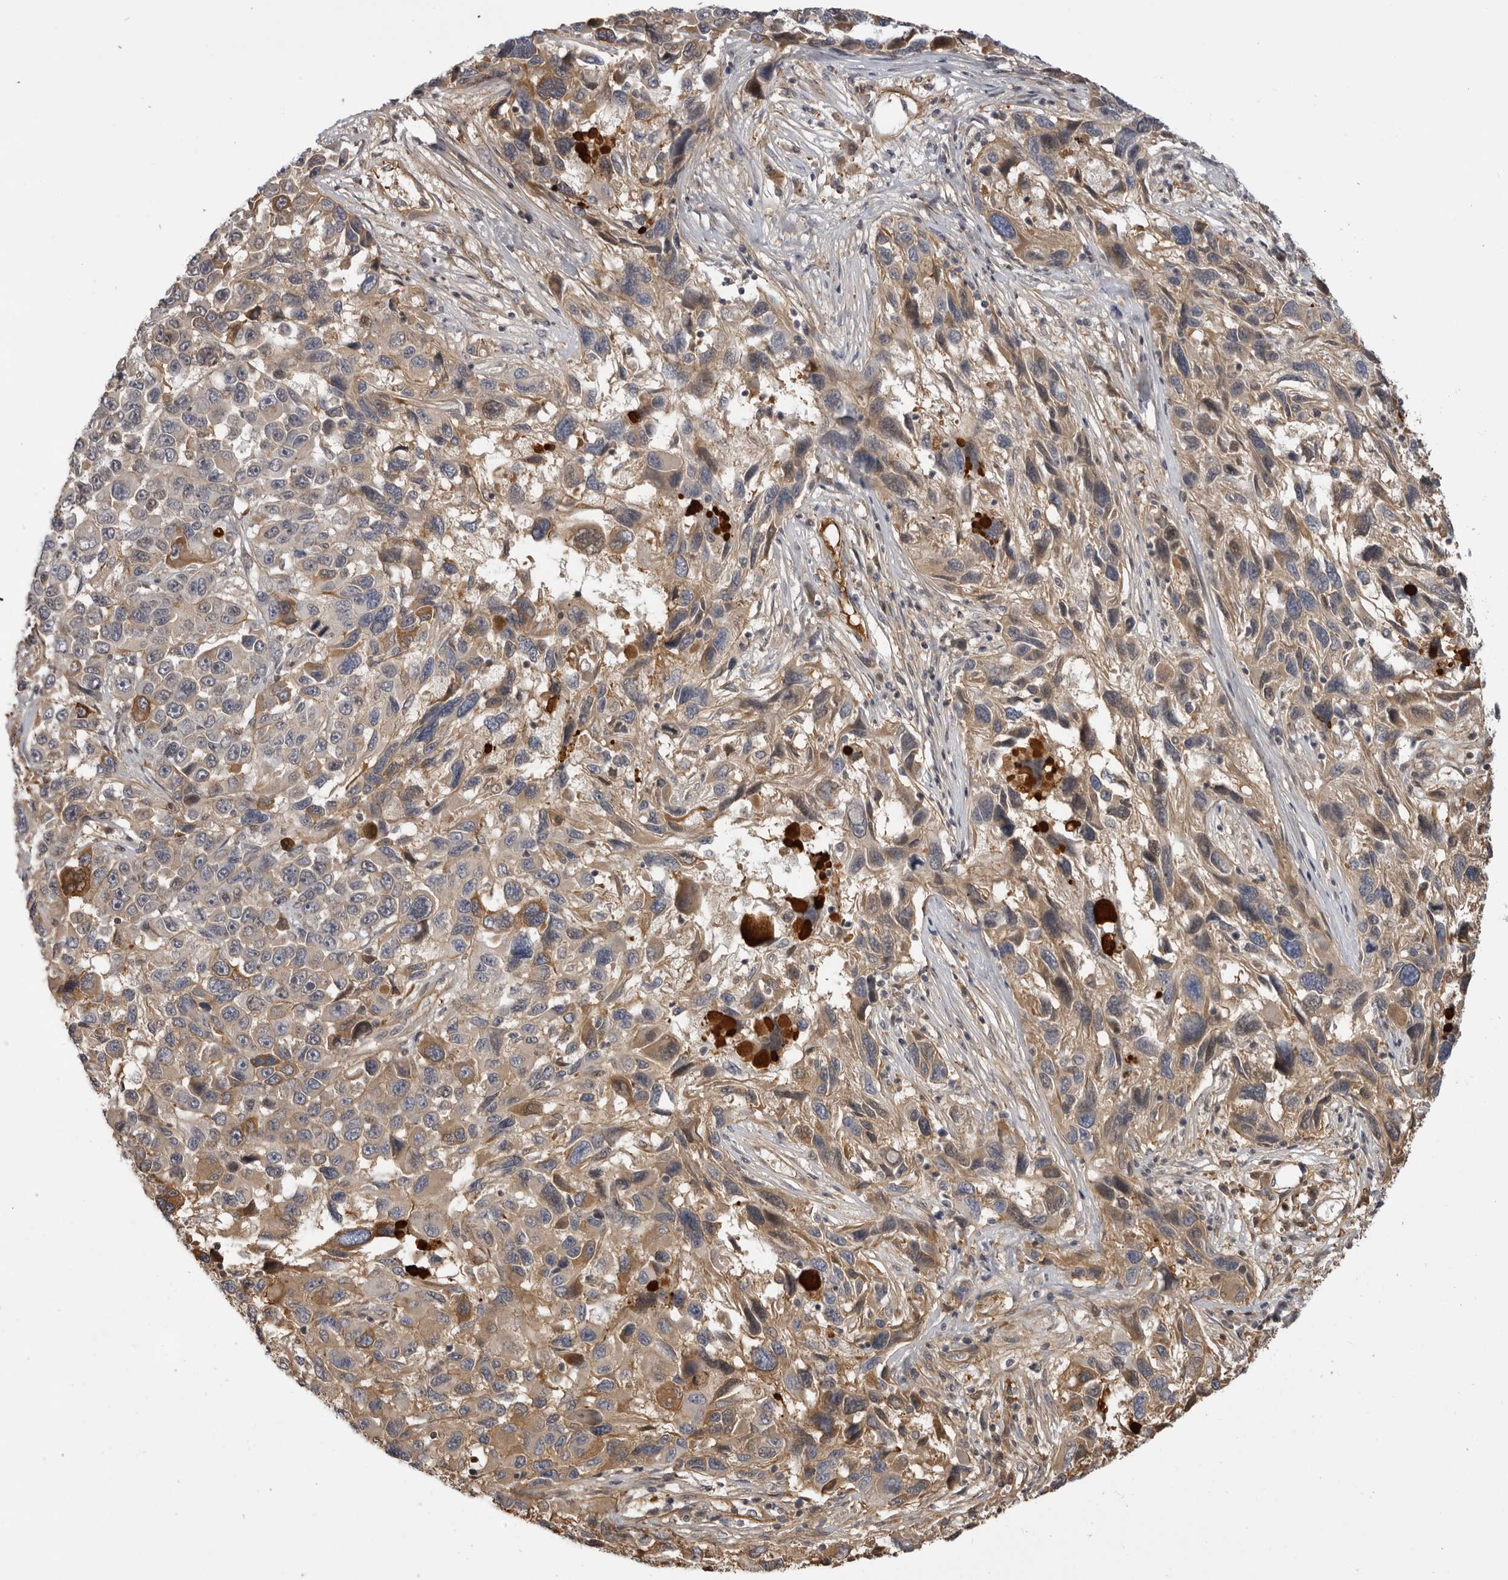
{"staining": {"intensity": "weak", "quantity": "25%-75%", "location": "cytoplasmic/membranous"}, "tissue": "melanoma", "cell_type": "Tumor cells", "image_type": "cancer", "snomed": [{"axis": "morphology", "description": "Malignant melanoma, NOS"}, {"axis": "topography", "description": "Skin"}], "caption": "This micrograph reveals malignant melanoma stained with immunohistochemistry to label a protein in brown. The cytoplasmic/membranous of tumor cells show weak positivity for the protein. Nuclei are counter-stained blue.", "gene": "PLEKHF2", "patient": {"sex": "male", "age": 53}}